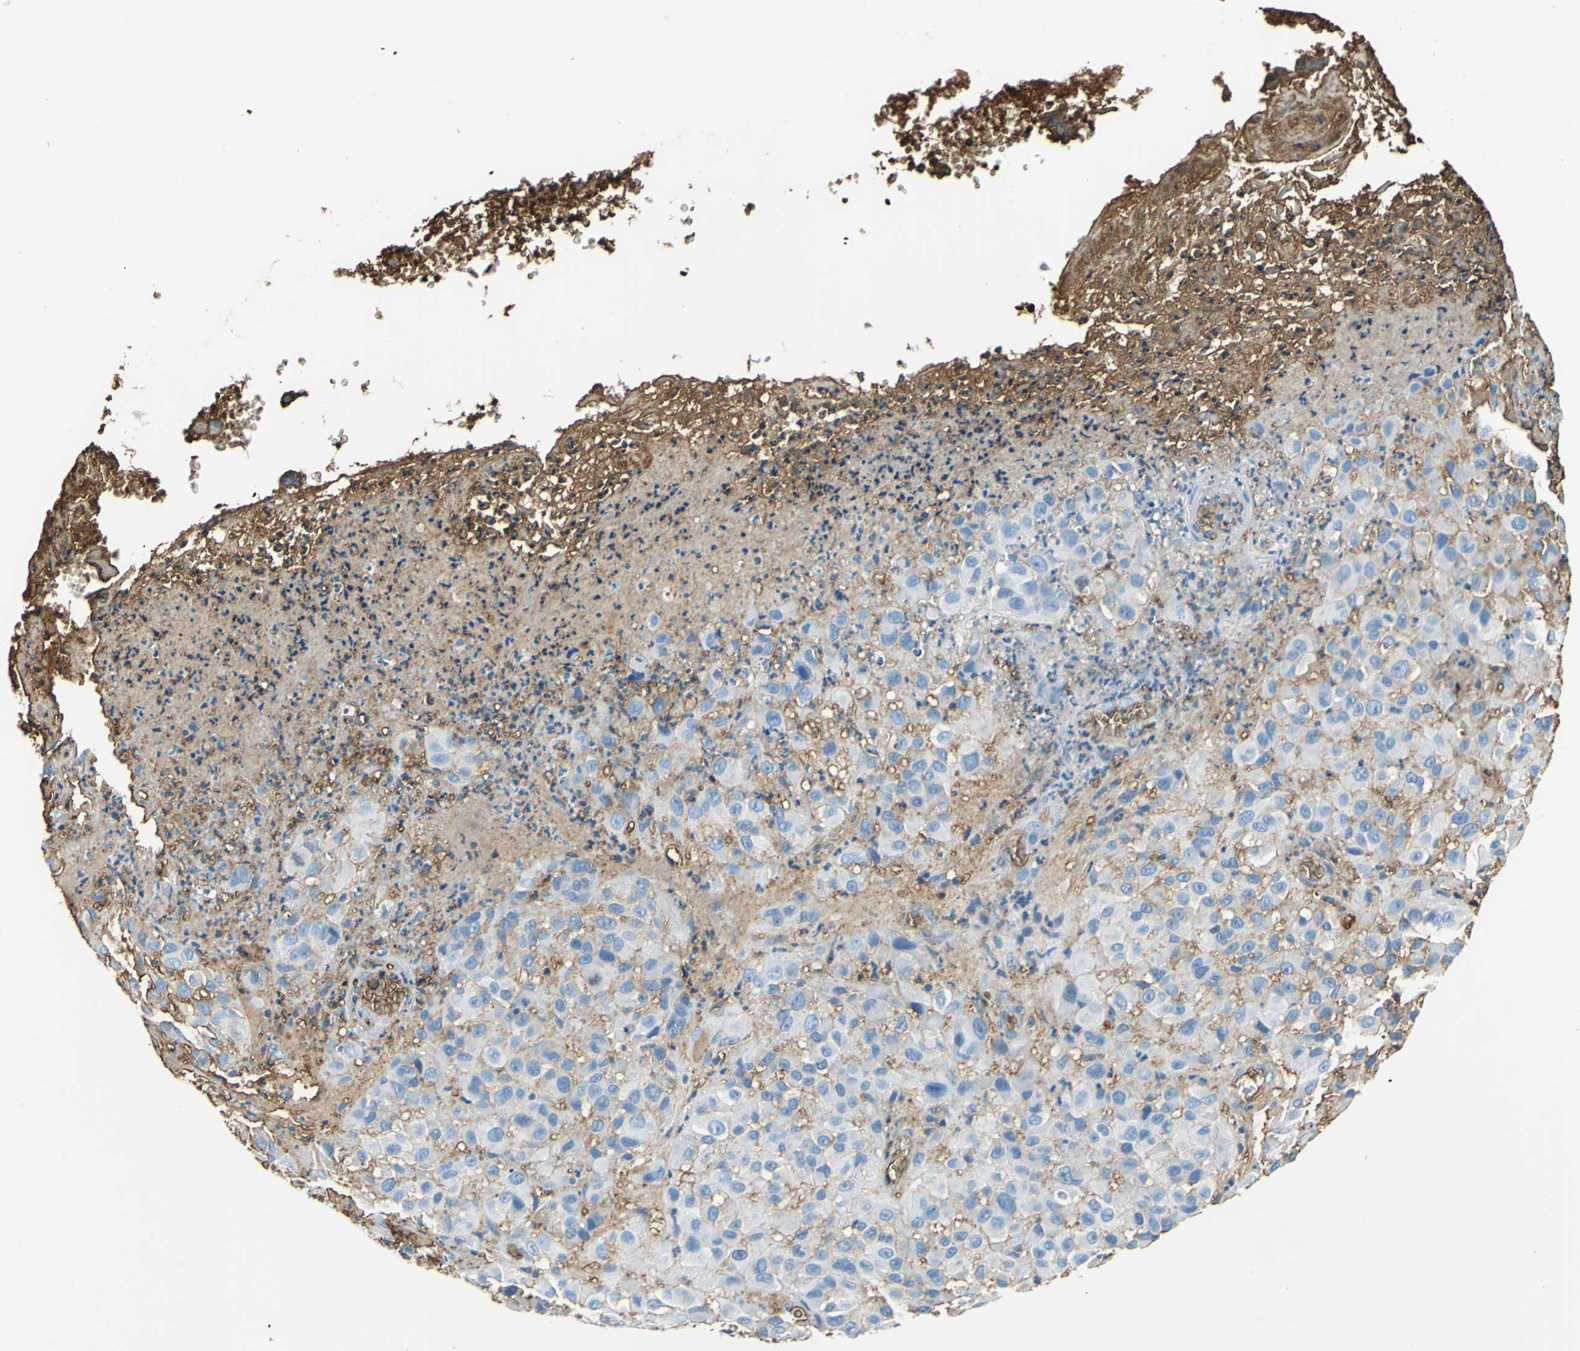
{"staining": {"intensity": "weak", "quantity": "<25%", "location": "cytoplasmic/membranous"}, "tissue": "melanoma", "cell_type": "Tumor cells", "image_type": "cancer", "snomed": [{"axis": "morphology", "description": "Malignant melanoma, NOS"}, {"axis": "topography", "description": "Skin"}], "caption": "Immunohistochemical staining of melanoma reveals no significant positivity in tumor cells.", "gene": "ALB", "patient": {"sex": "female", "age": 21}}